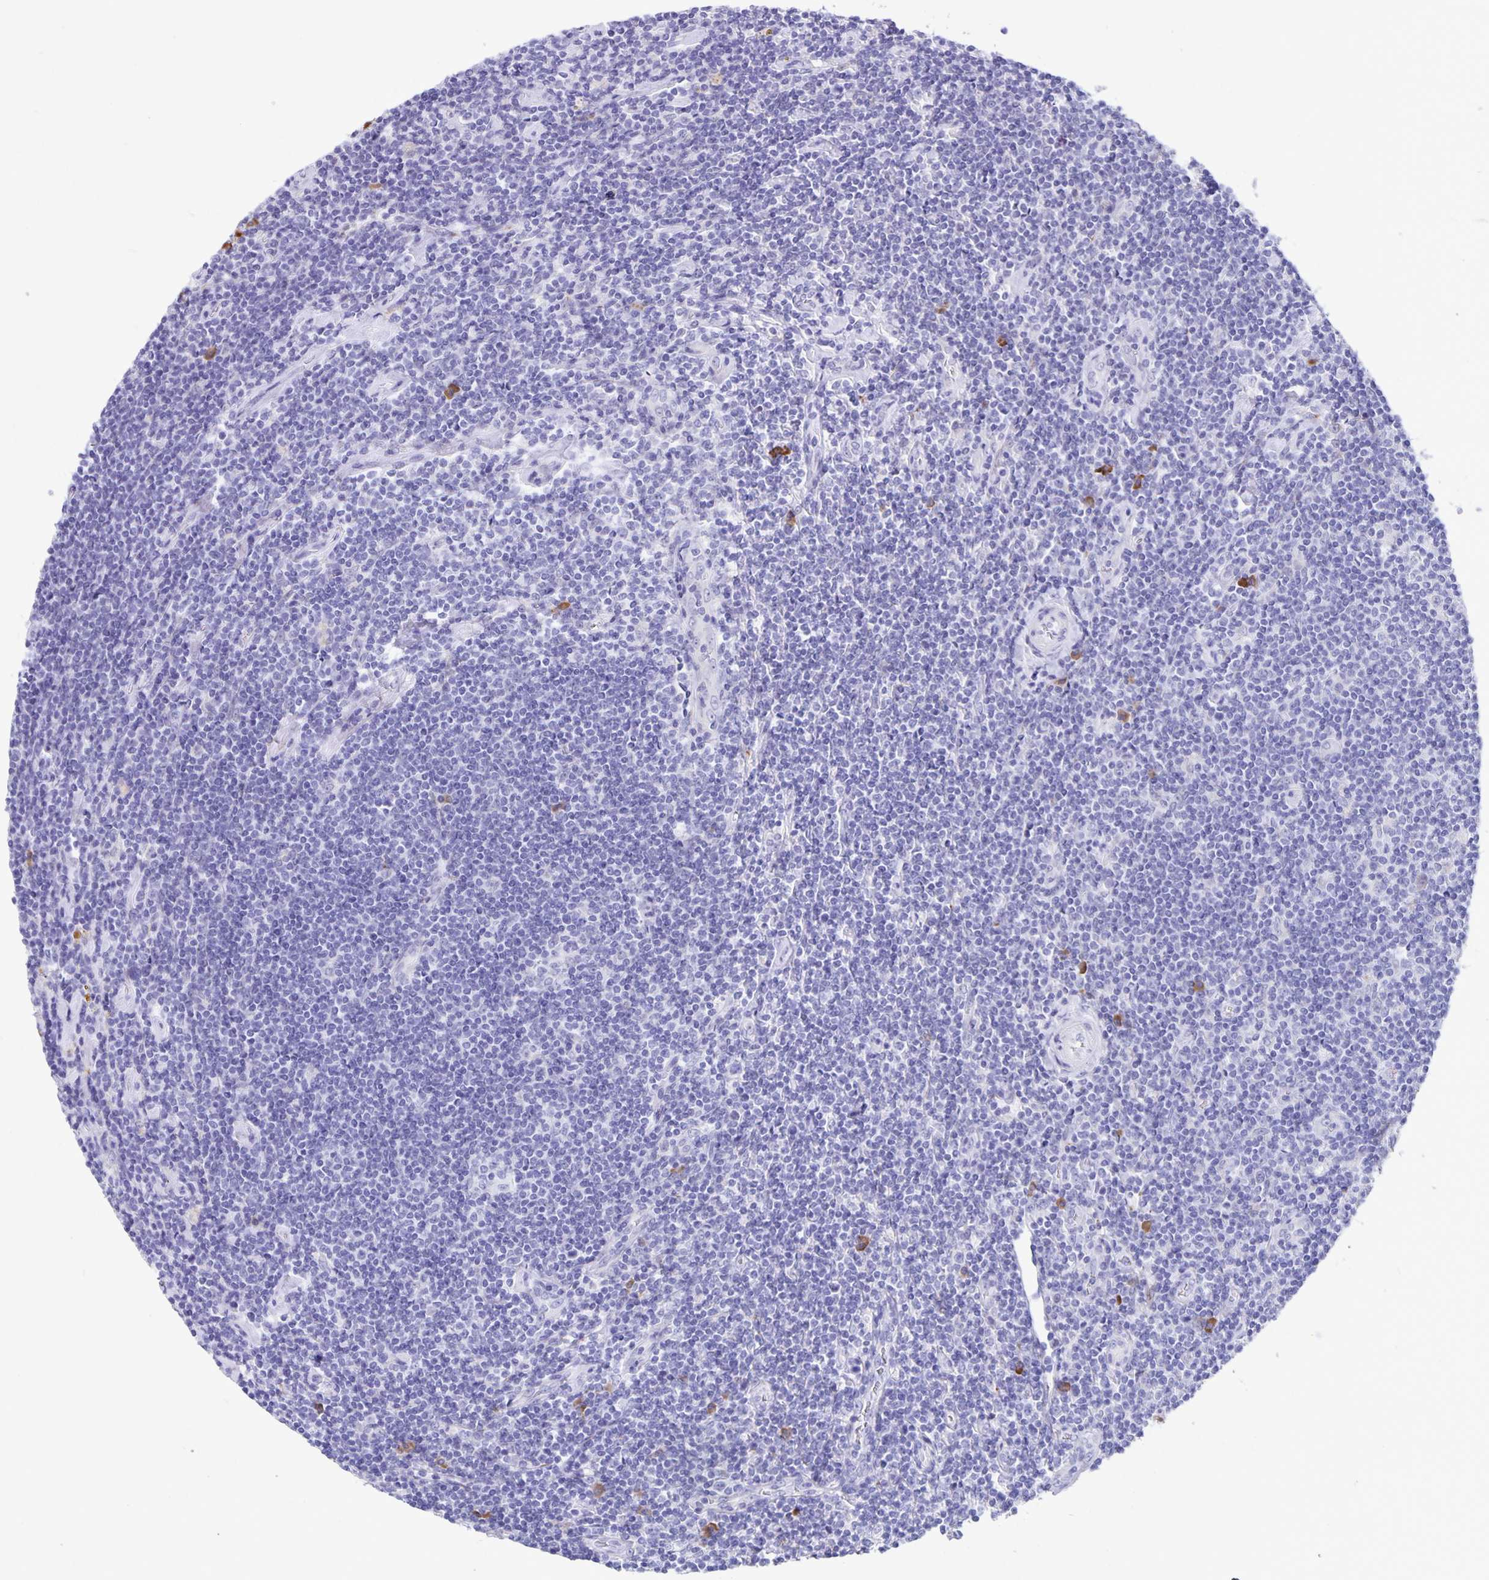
{"staining": {"intensity": "negative", "quantity": "none", "location": "none"}, "tissue": "lymphoma", "cell_type": "Tumor cells", "image_type": "cancer", "snomed": [{"axis": "morphology", "description": "Hodgkin's disease, NOS"}, {"axis": "topography", "description": "Lymph node"}], "caption": "Histopathology image shows no protein positivity in tumor cells of lymphoma tissue. (DAB (3,3'-diaminobenzidine) immunohistochemistry visualized using brightfield microscopy, high magnification).", "gene": "ERMN", "patient": {"sex": "male", "age": 40}}